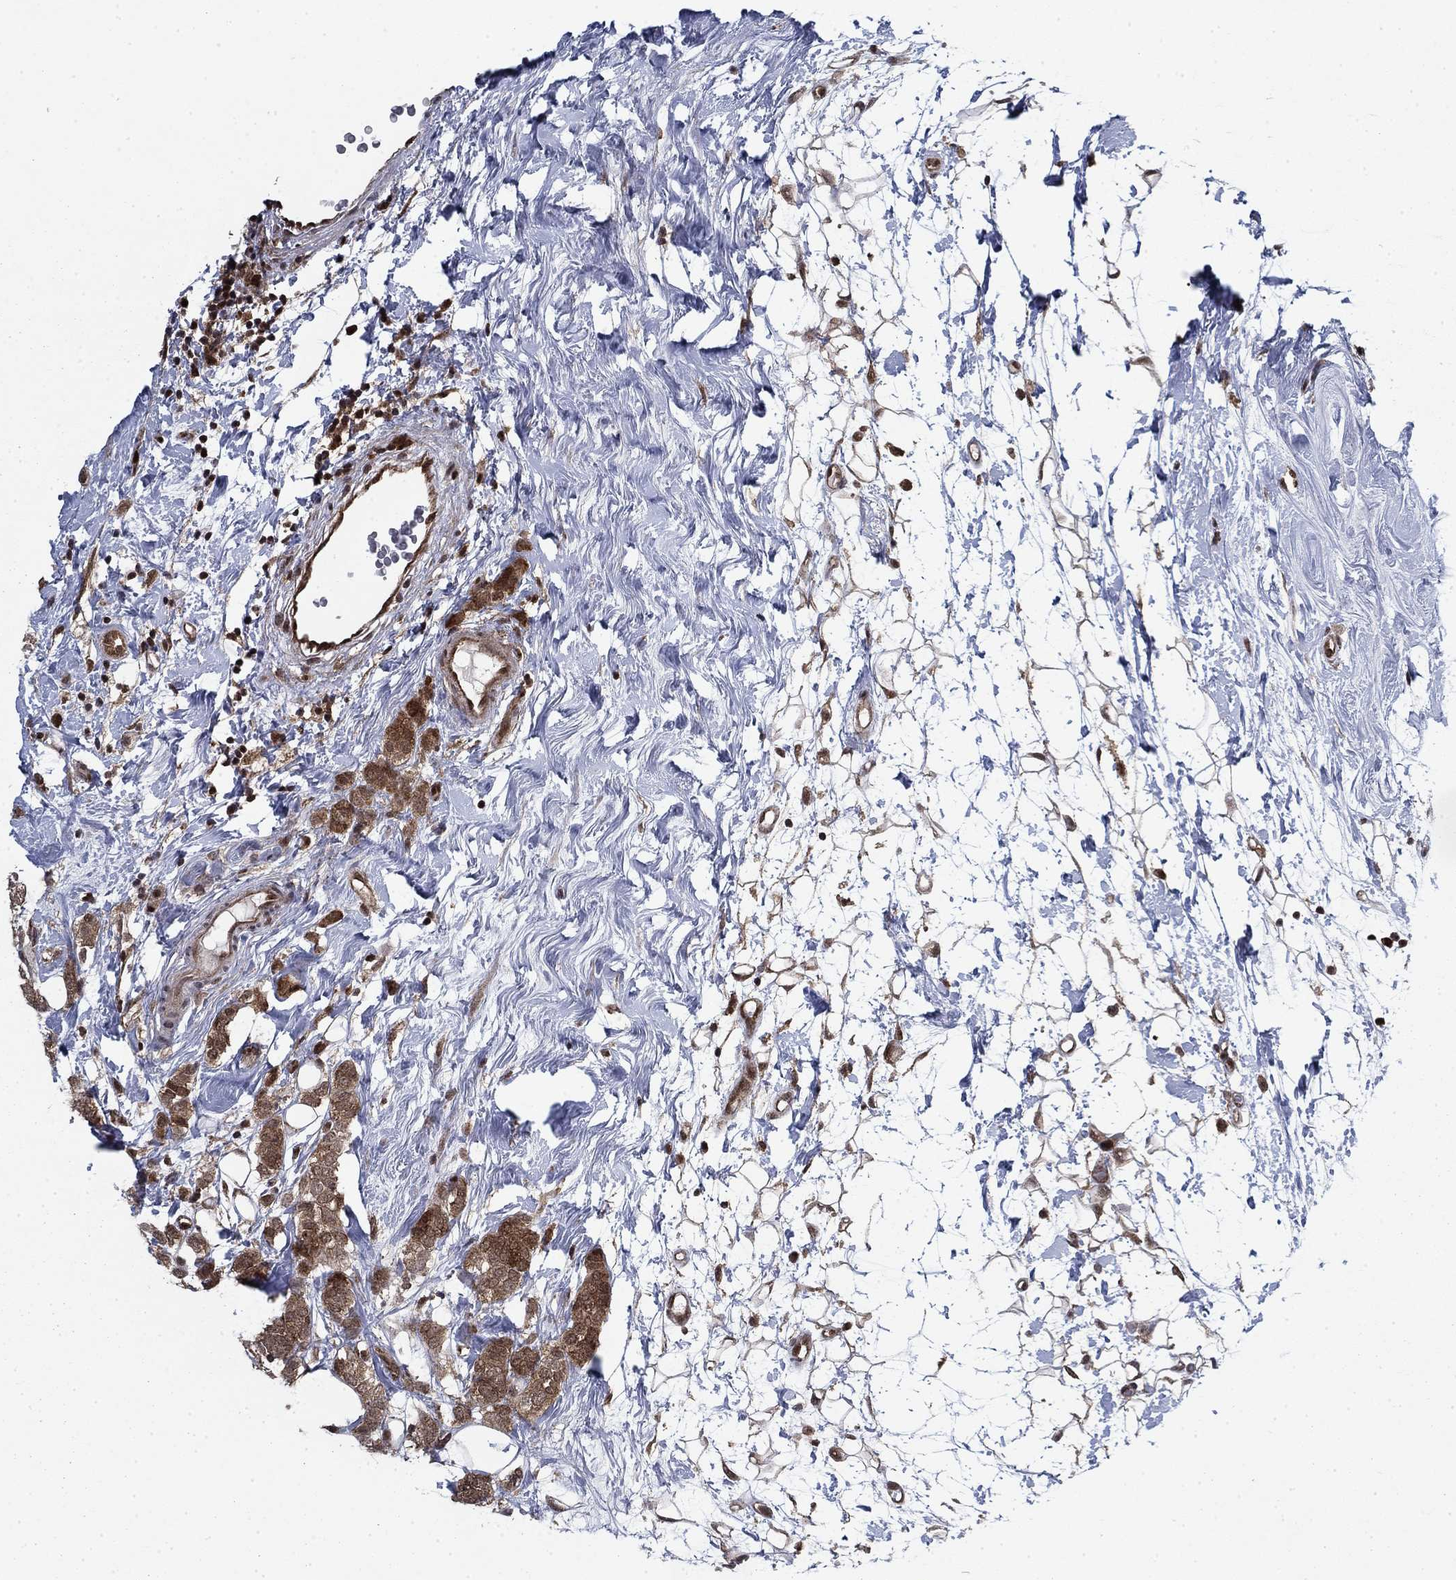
{"staining": {"intensity": "moderate", "quantity": ">75%", "location": "cytoplasmic/membranous"}, "tissue": "breast cancer", "cell_type": "Tumor cells", "image_type": "cancer", "snomed": [{"axis": "morphology", "description": "Lobular carcinoma"}, {"axis": "topography", "description": "Breast"}], "caption": "Immunohistochemical staining of human lobular carcinoma (breast) exhibits medium levels of moderate cytoplasmic/membranous protein expression in about >75% of tumor cells. (Stains: DAB (3,3'-diaminobenzidine) in brown, nuclei in blue, Microscopy: brightfield microscopy at high magnification).", "gene": "DNAJA1", "patient": {"sex": "female", "age": 49}}